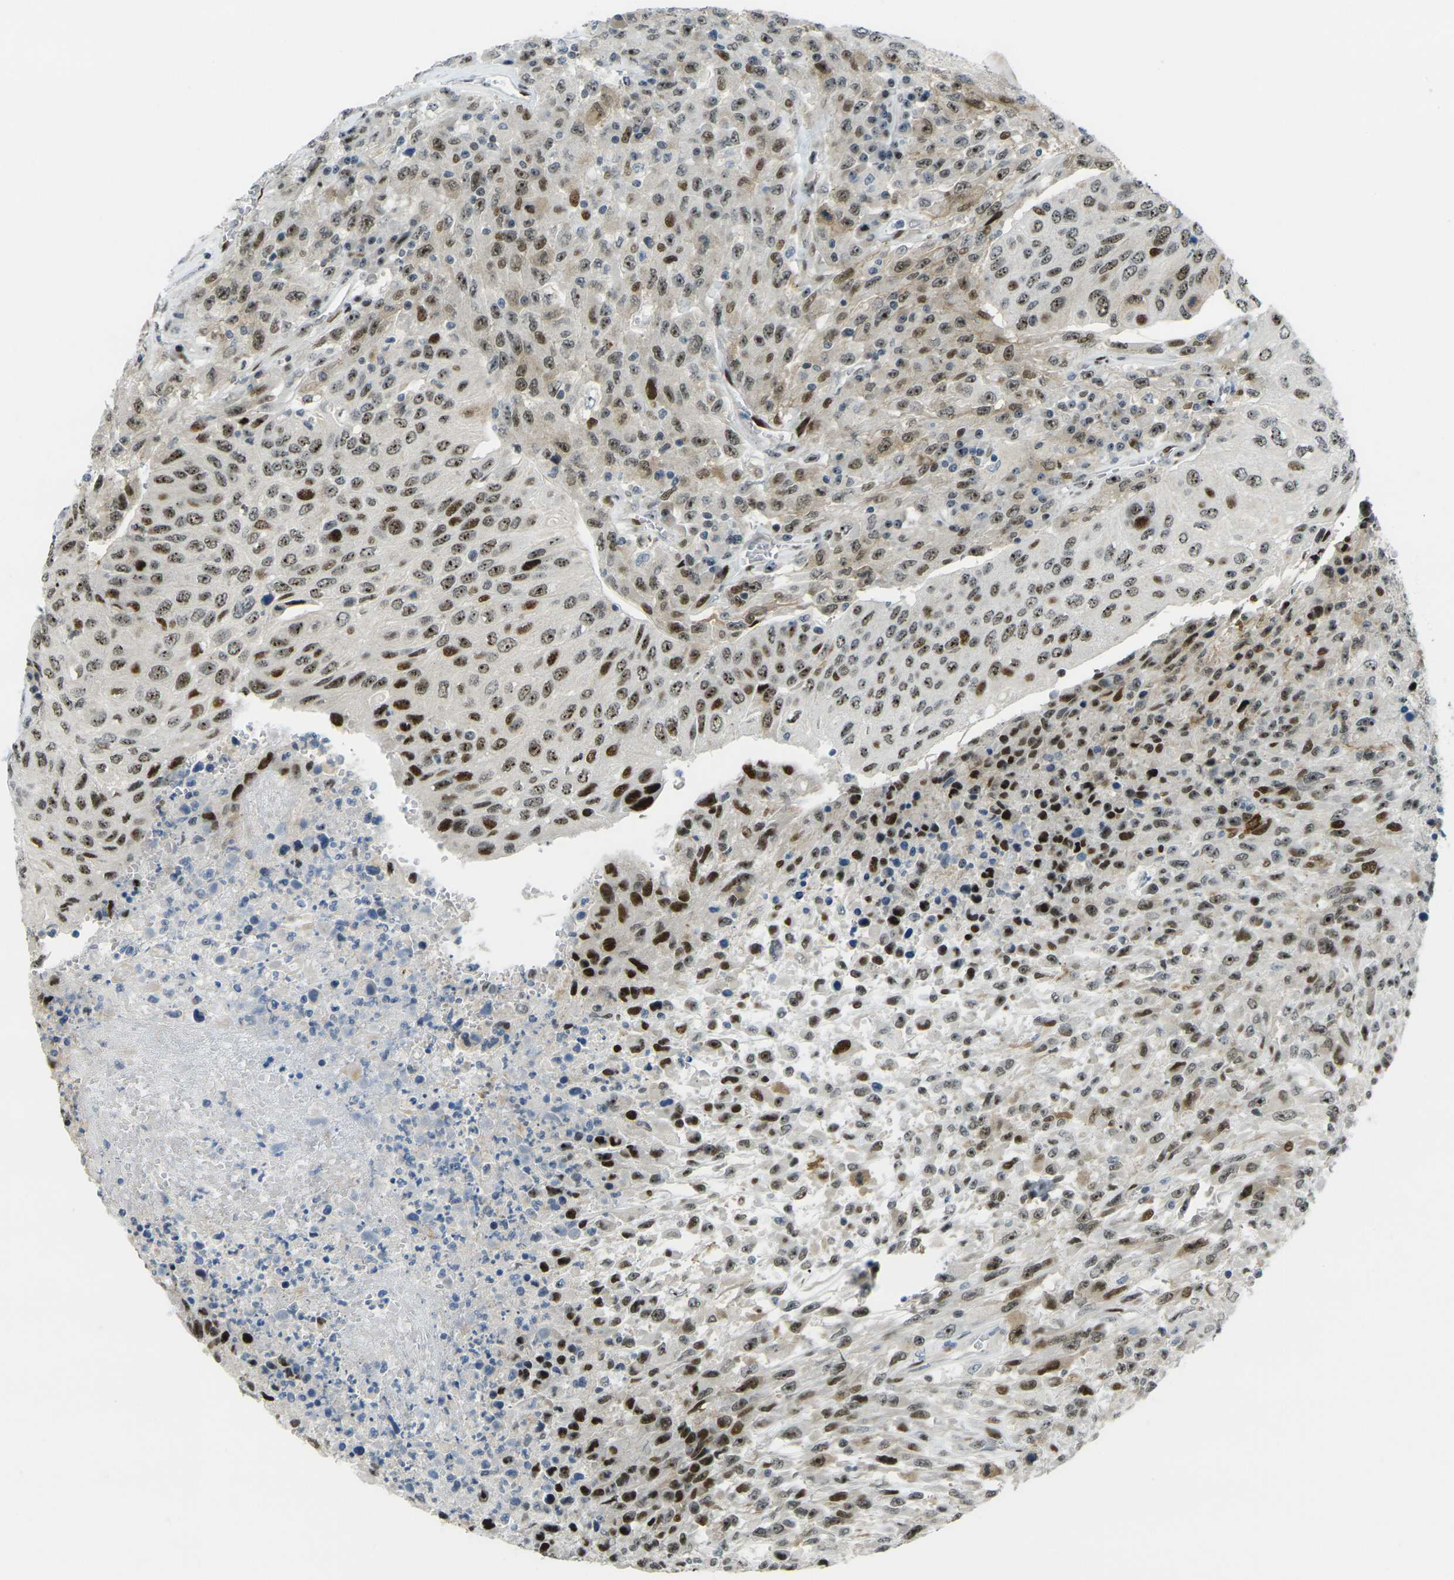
{"staining": {"intensity": "strong", "quantity": ">75%", "location": "nuclear"}, "tissue": "urothelial cancer", "cell_type": "Tumor cells", "image_type": "cancer", "snomed": [{"axis": "morphology", "description": "Urothelial carcinoma, High grade"}, {"axis": "topography", "description": "Urinary bladder"}], "caption": "Protein staining by immunohistochemistry displays strong nuclear expression in approximately >75% of tumor cells in urothelial cancer. Nuclei are stained in blue.", "gene": "UBE2C", "patient": {"sex": "male", "age": 66}}